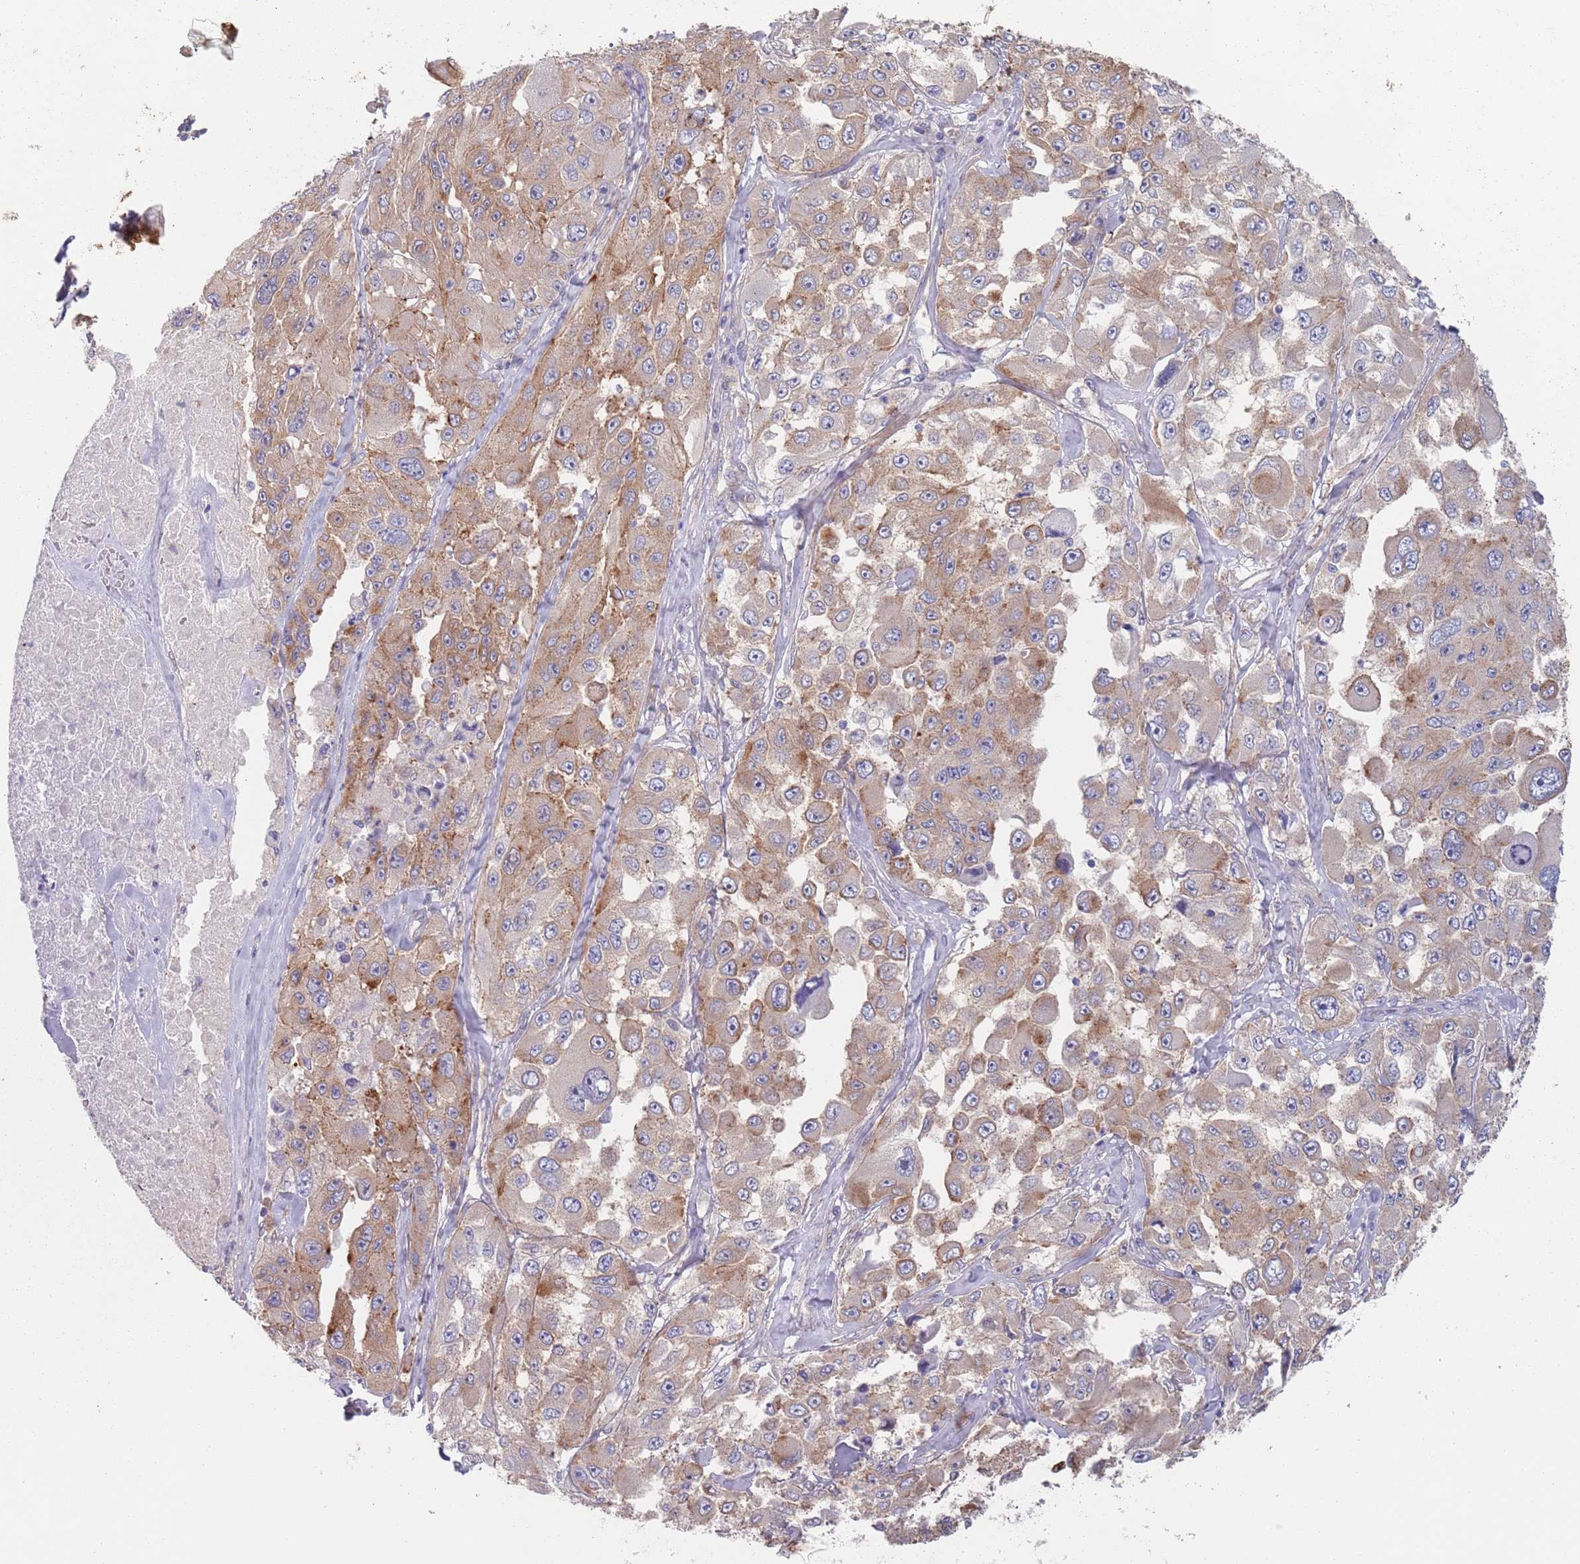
{"staining": {"intensity": "moderate", "quantity": "25%-75%", "location": "cytoplasmic/membranous"}, "tissue": "melanoma", "cell_type": "Tumor cells", "image_type": "cancer", "snomed": [{"axis": "morphology", "description": "Malignant melanoma, Metastatic site"}, {"axis": "topography", "description": "Lymph node"}], "caption": "DAB (3,3'-diaminobenzidine) immunohistochemical staining of malignant melanoma (metastatic site) exhibits moderate cytoplasmic/membranous protein staining in approximately 25%-75% of tumor cells. (Stains: DAB (3,3'-diaminobenzidine) in brown, nuclei in blue, Microscopy: brightfield microscopy at high magnification).", "gene": "APPL2", "patient": {"sex": "male", "age": 62}}